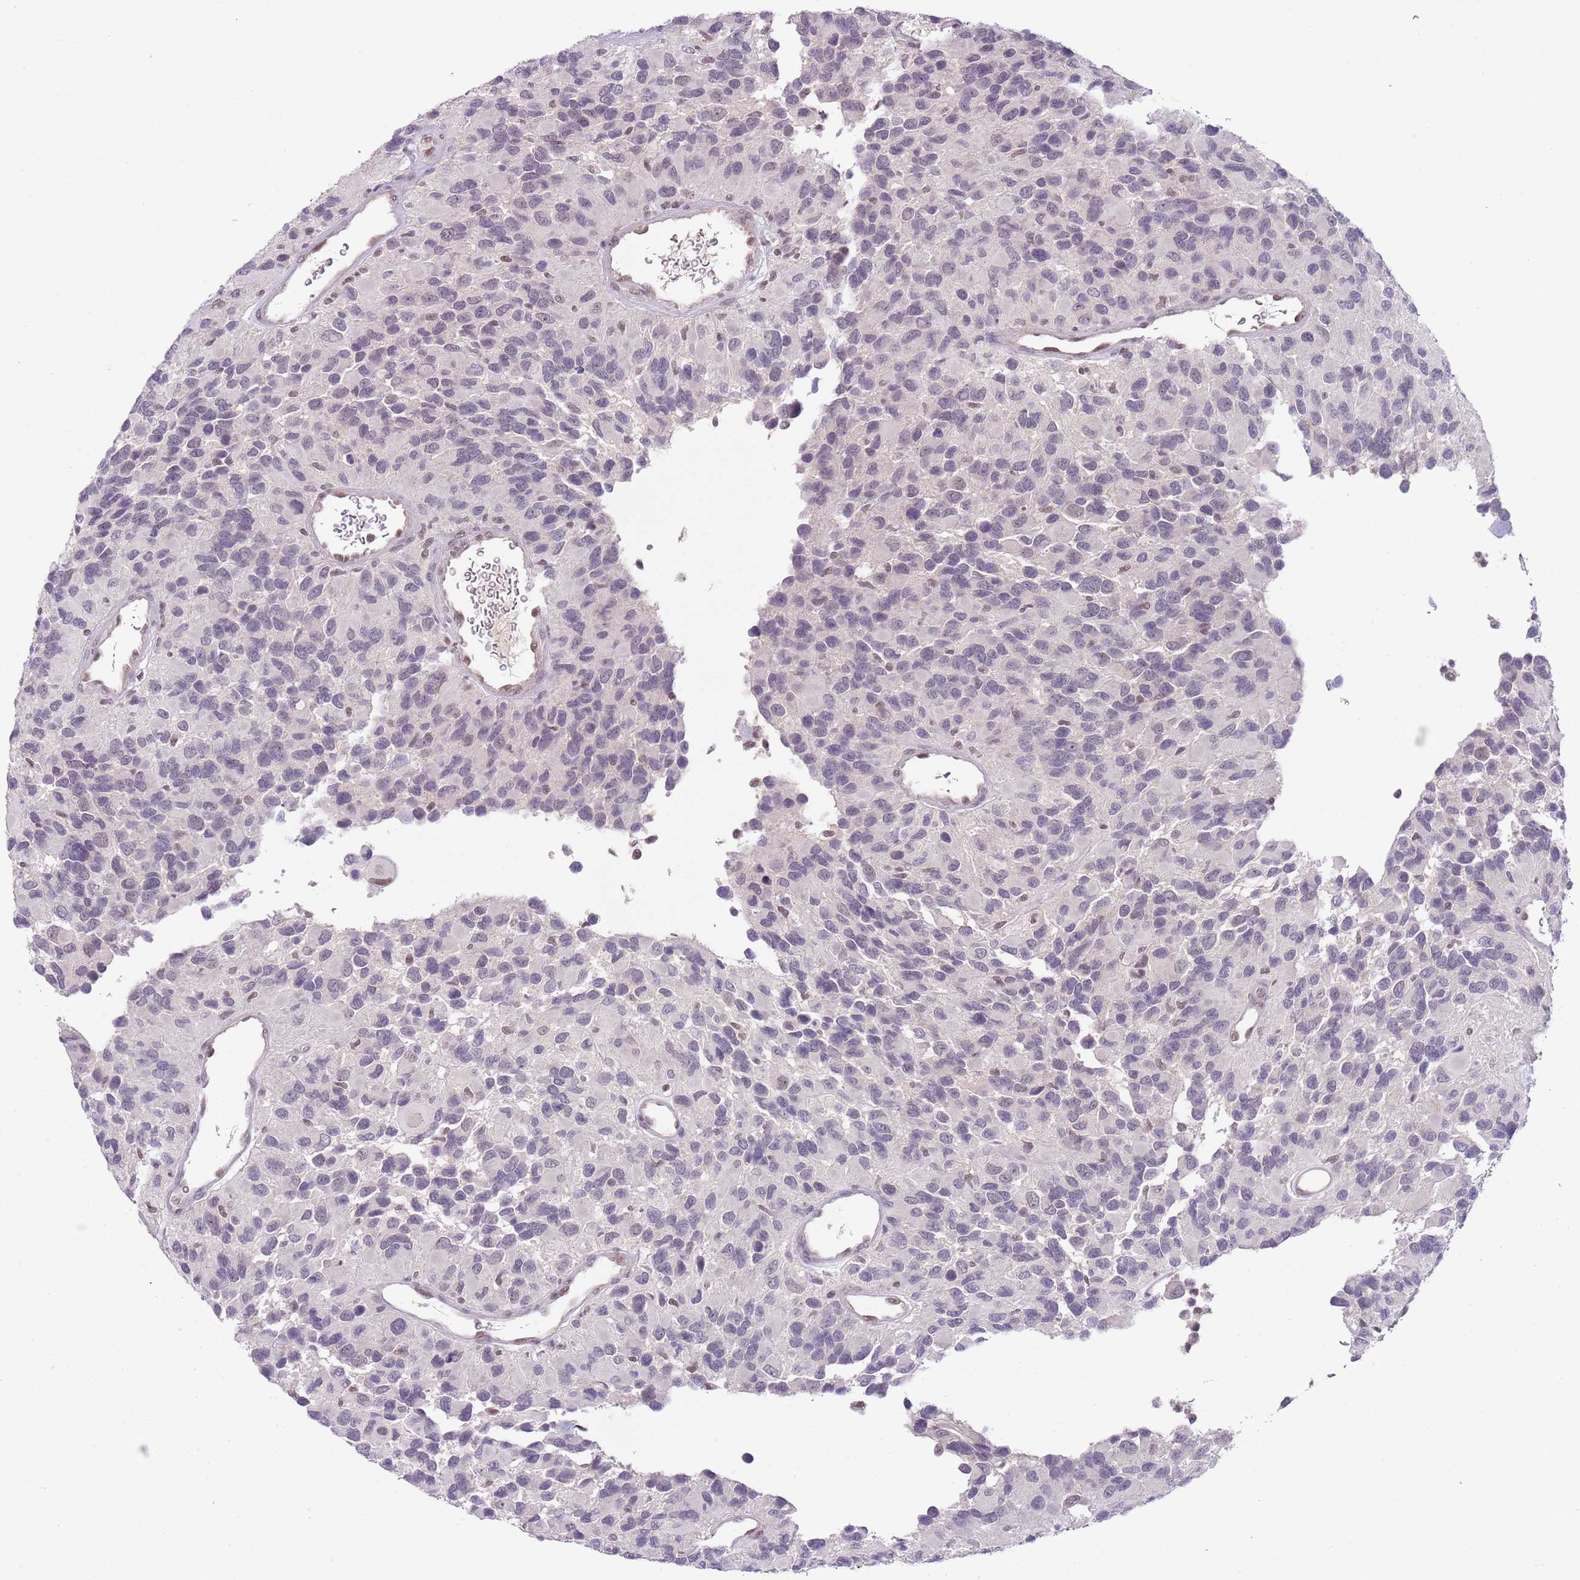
{"staining": {"intensity": "negative", "quantity": "none", "location": "none"}, "tissue": "glioma", "cell_type": "Tumor cells", "image_type": "cancer", "snomed": [{"axis": "morphology", "description": "Glioma, malignant, High grade"}, {"axis": "topography", "description": "Brain"}], "caption": "Human malignant high-grade glioma stained for a protein using immunohistochemistry (IHC) shows no positivity in tumor cells.", "gene": "TM2D1", "patient": {"sex": "male", "age": 77}}